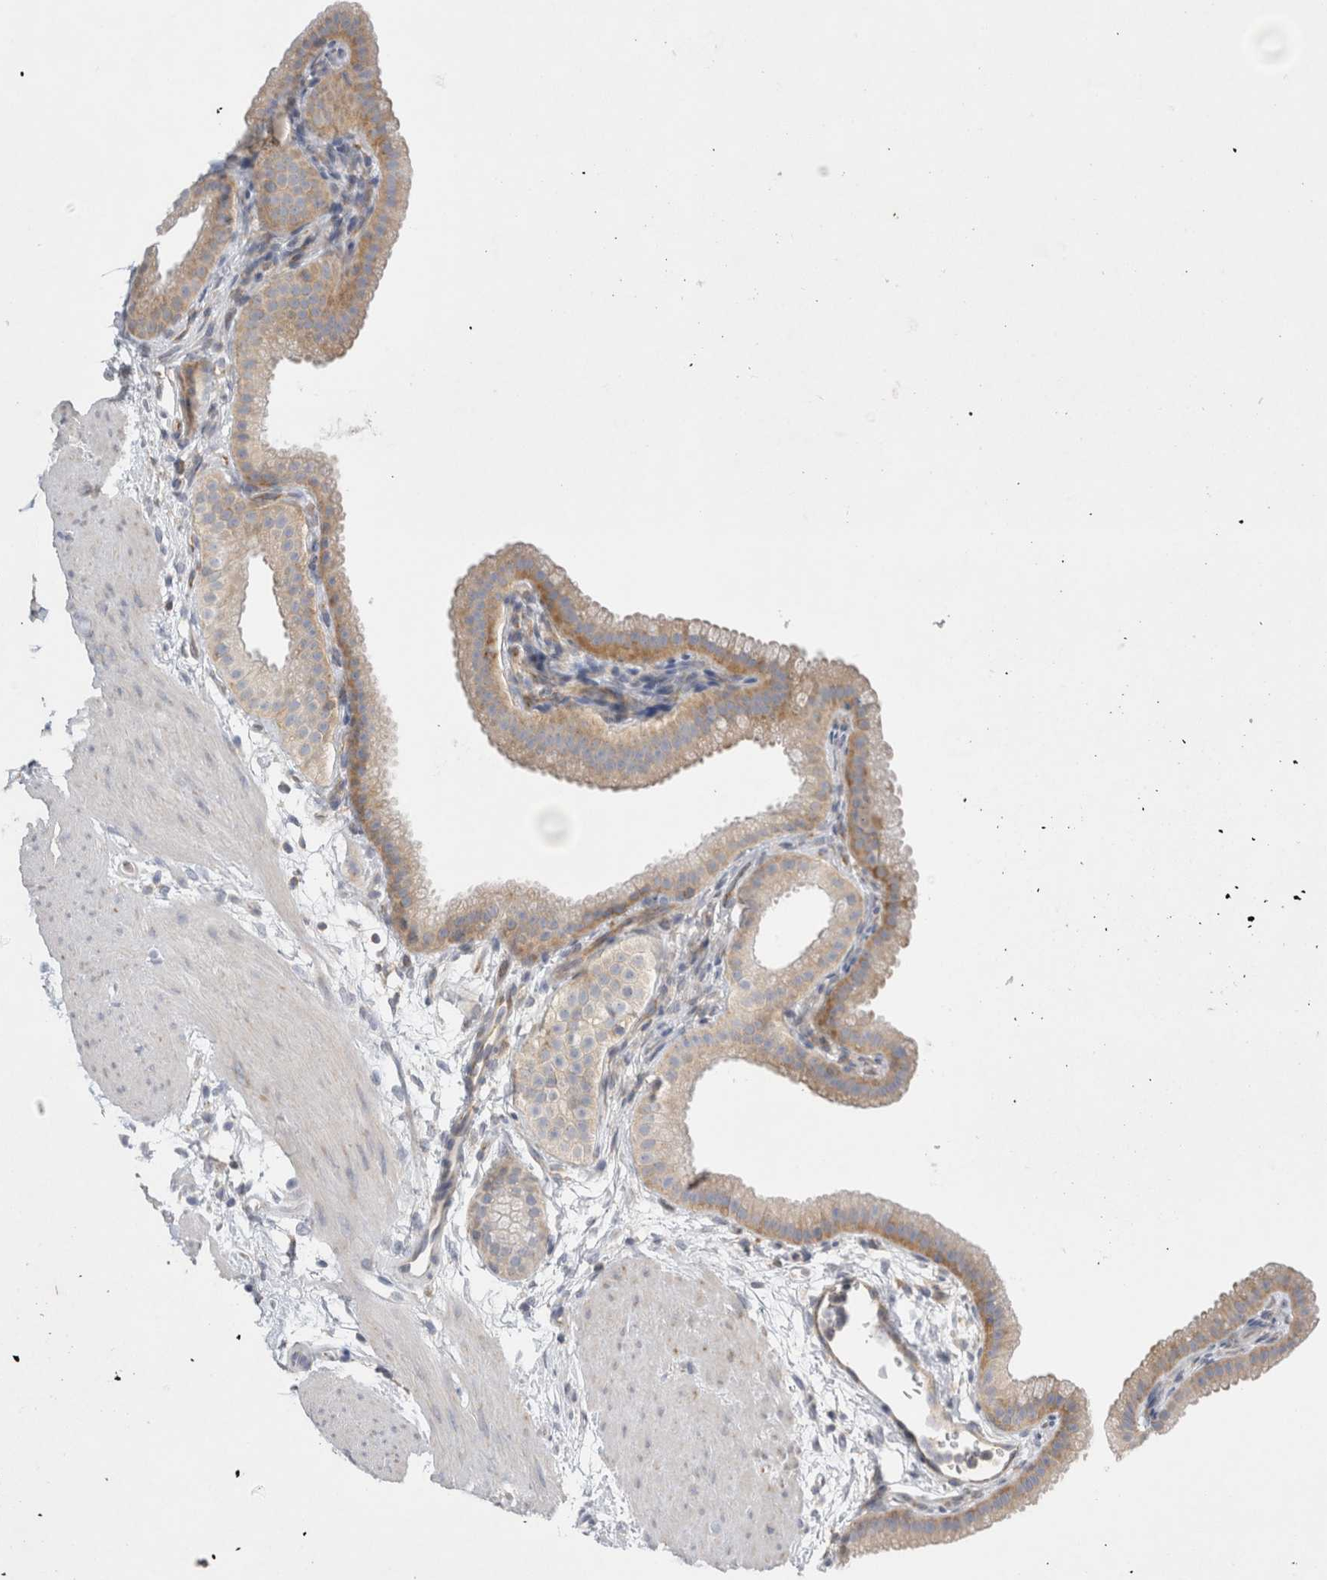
{"staining": {"intensity": "moderate", "quantity": "25%-75%", "location": "cytoplasmic/membranous"}, "tissue": "gallbladder", "cell_type": "Glandular cells", "image_type": "normal", "snomed": [{"axis": "morphology", "description": "Normal tissue, NOS"}, {"axis": "topography", "description": "Gallbladder"}], "caption": "Immunohistochemical staining of benign gallbladder shows medium levels of moderate cytoplasmic/membranous positivity in about 25%-75% of glandular cells. (Brightfield microscopy of DAB IHC at high magnification).", "gene": "ZNF23", "patient": {"sex": "female", "age": 64}}